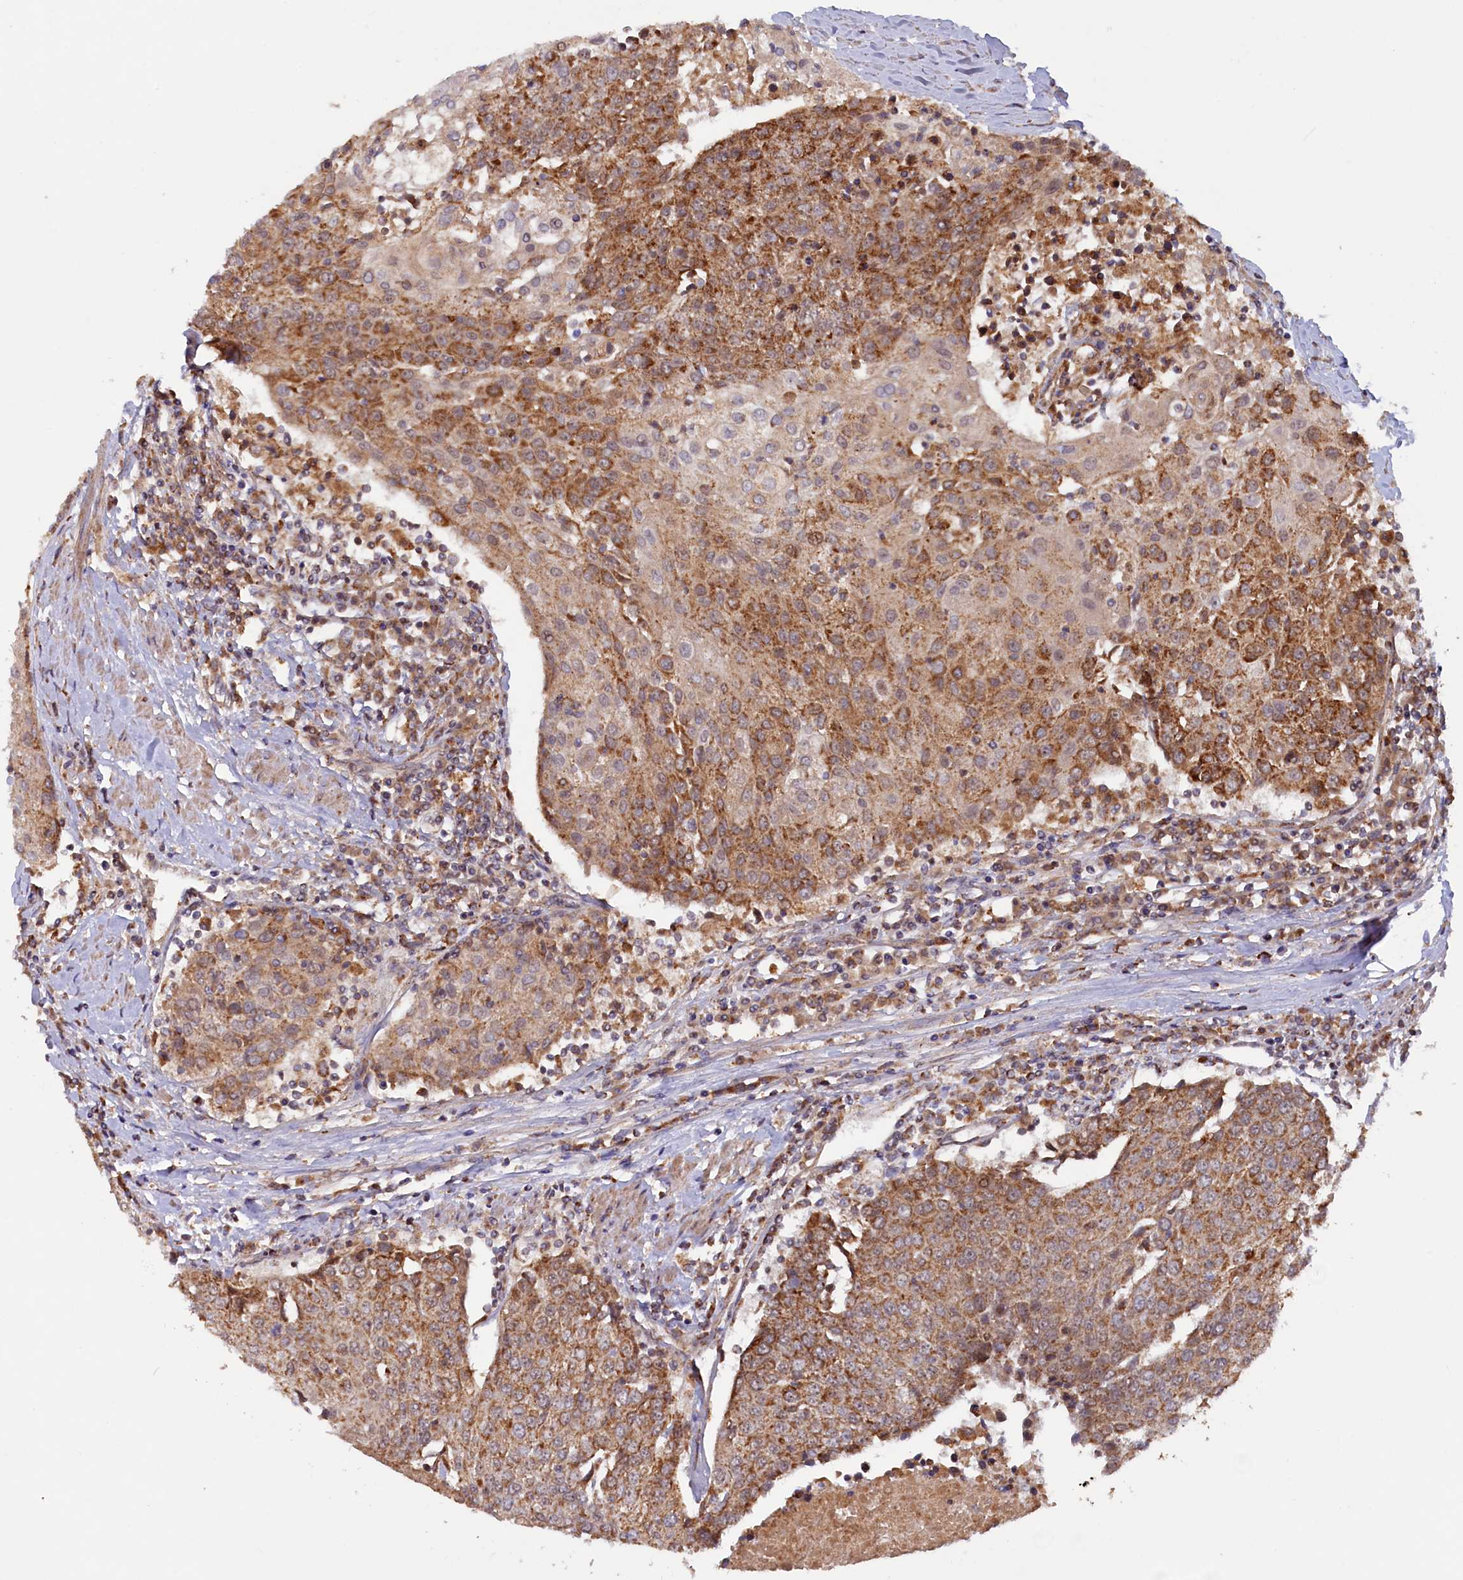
{"staining": {"intensity": "moderate", "quantity": ">75%", "location": "cytoplasmic/membranous"}, "tissue": "urothelial cancer", "cell_type": "Tumor cells", "image_type": "cancer", "snomed": [{"axis": "morphology", "description": "Urothelial carcinoma, High grade"}, {"axis": "topography", "description": "Urinary bladder"}], "caption": "High-grade urothelial carcinoma stained for a protein (brown) displays moderate cytoplasmic/membranous positive expression in approximately >75% of tumor cells.", "gene": "DUS3L", "patient": {"sex": "female", "age": 85}}